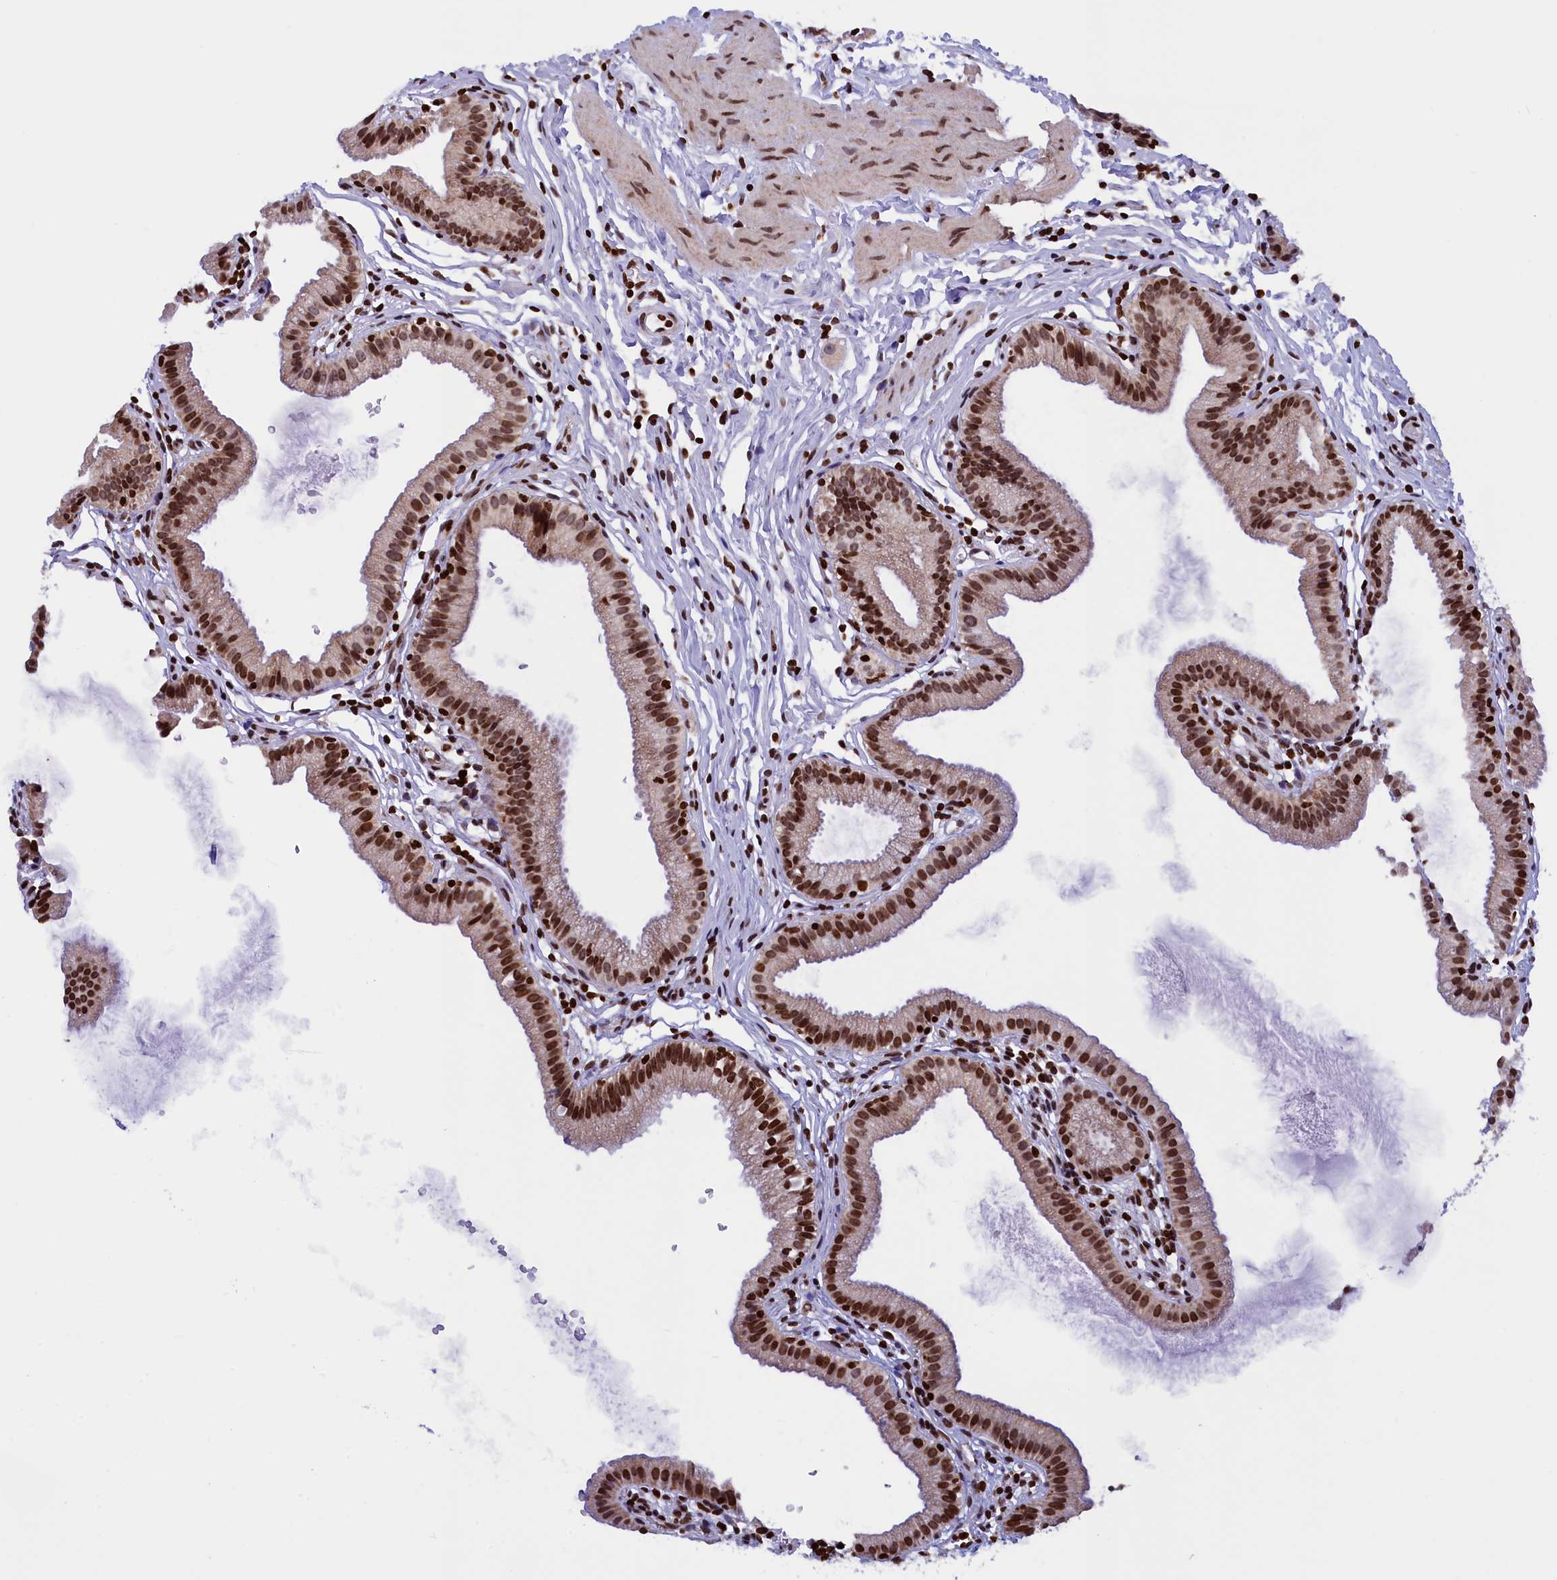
{"staining": {"intensity": "strong", "quantity": ">75%", "location": "nuclear"}, "tissue": "gallbladder", "cell_type": "Glandular cells", "image_type": "normal", "snomed": [{"axis": "morphology", "description": "Normal tissue, NOS"}, {"axis": "topography", "description": "Gallbladder"}], "caption": "High-magnification brightfield microscopy of normal gallbladder stained with DAB (brown) and counterstained with hematoxylin (blue). glandular cells exhibit strong nuclear staining is identified in about>75% of cells. The protein is stained brown, and the nuclei are stained in blue (DAB (3,3'-diaminobenzidine) IHC with brightfield microscopy, high magnification).", "gene": "TIMM29", "patient": {"sex": "female", "age": 46}}